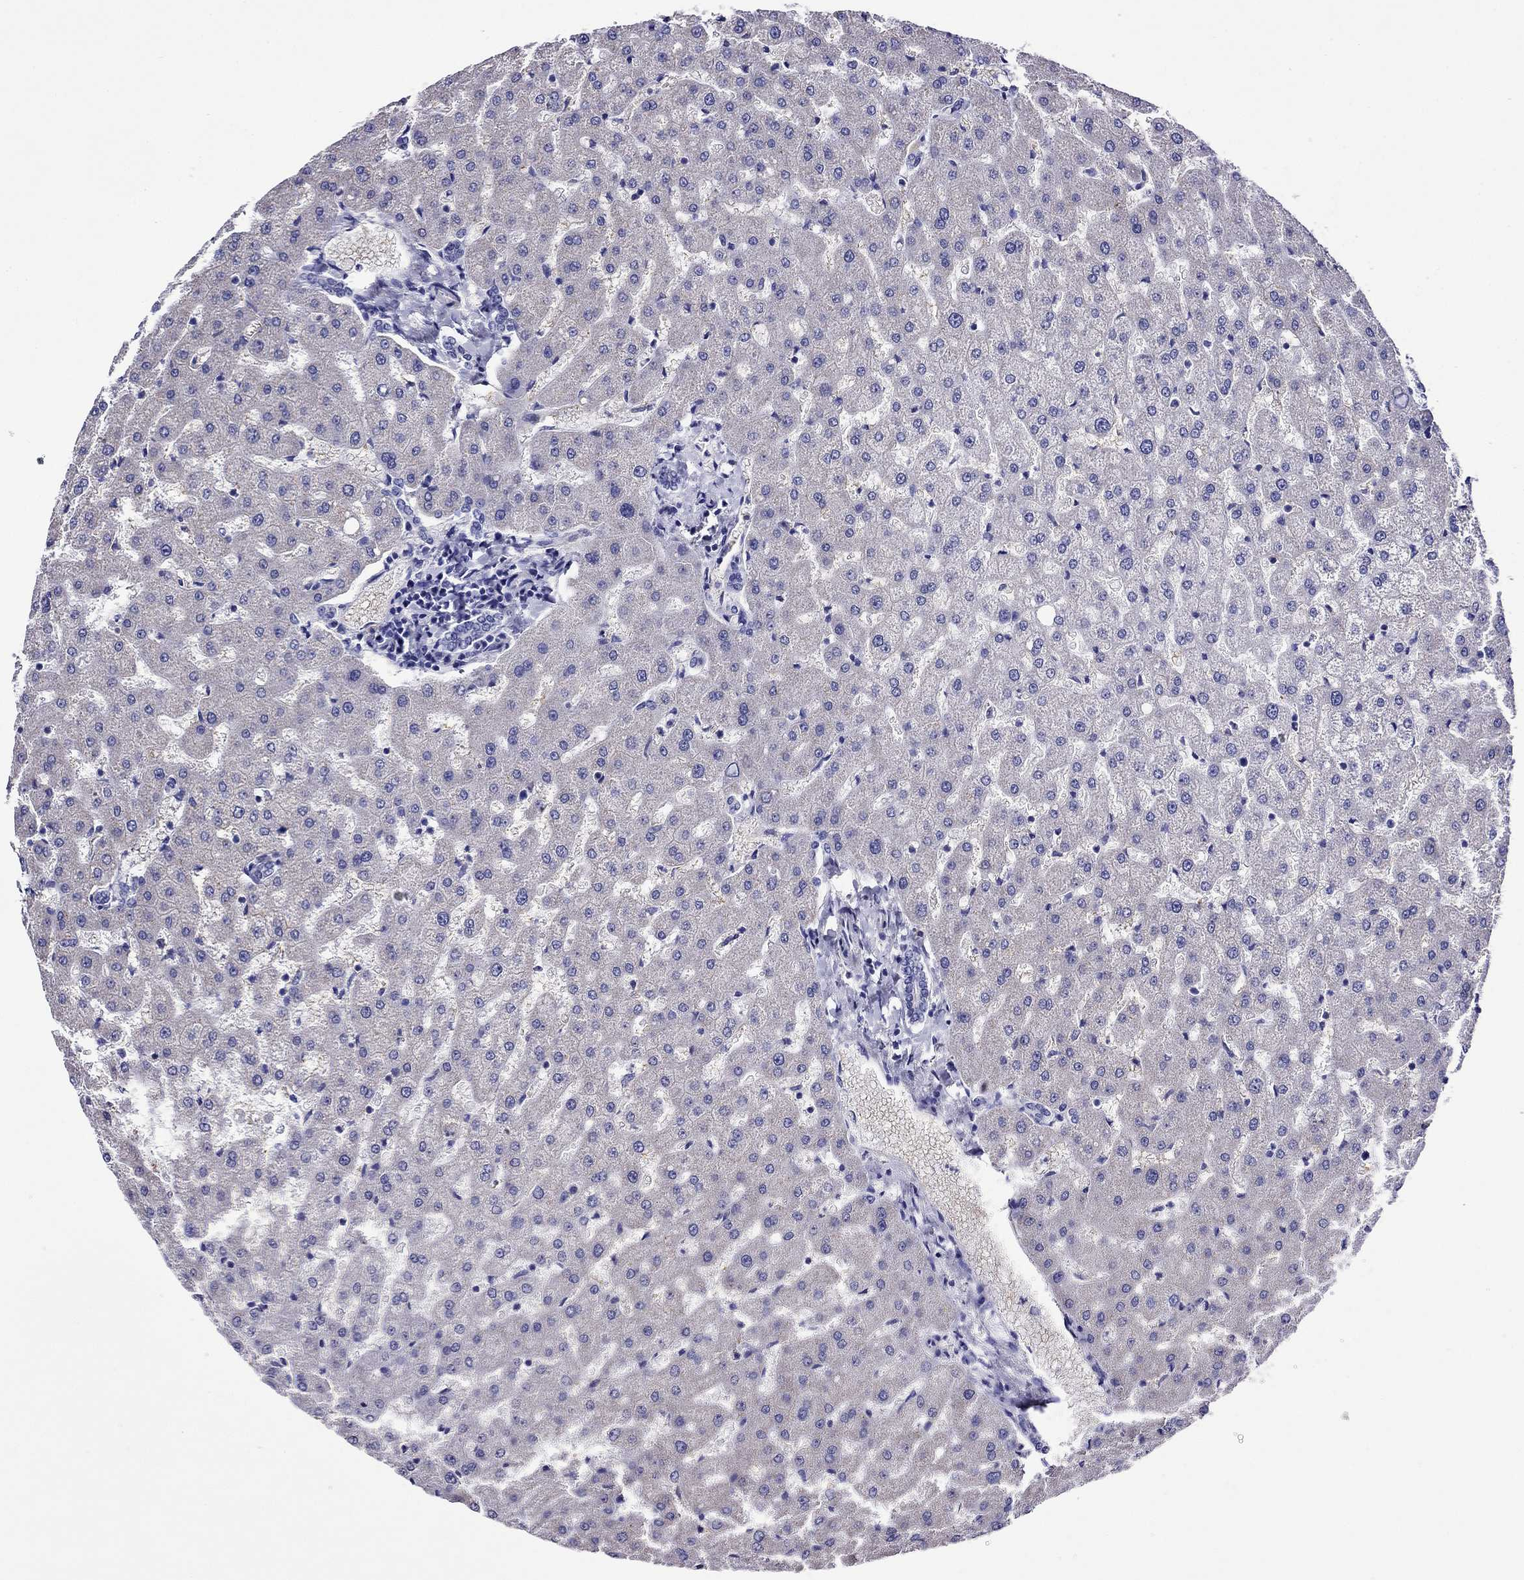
{"staining": {"intensity": "negative", "quantity": "none", "location": "none"}, "tissue": "liver", "cell_type": "Cholangiocytes", "image_type": "normal", "snomed": [{"axis": "morphology", "description": "Normal tissue, NOS"}, {"axis": "topography", "description": "Liver"}], "caption": "DAB (3,3'-diaminobenzidine) immunohistochemical staining of normal liver displays no significant expression in cholangiocytes.", "gene": "SCG2", "patient": {"sex": "female", "age": 50}}